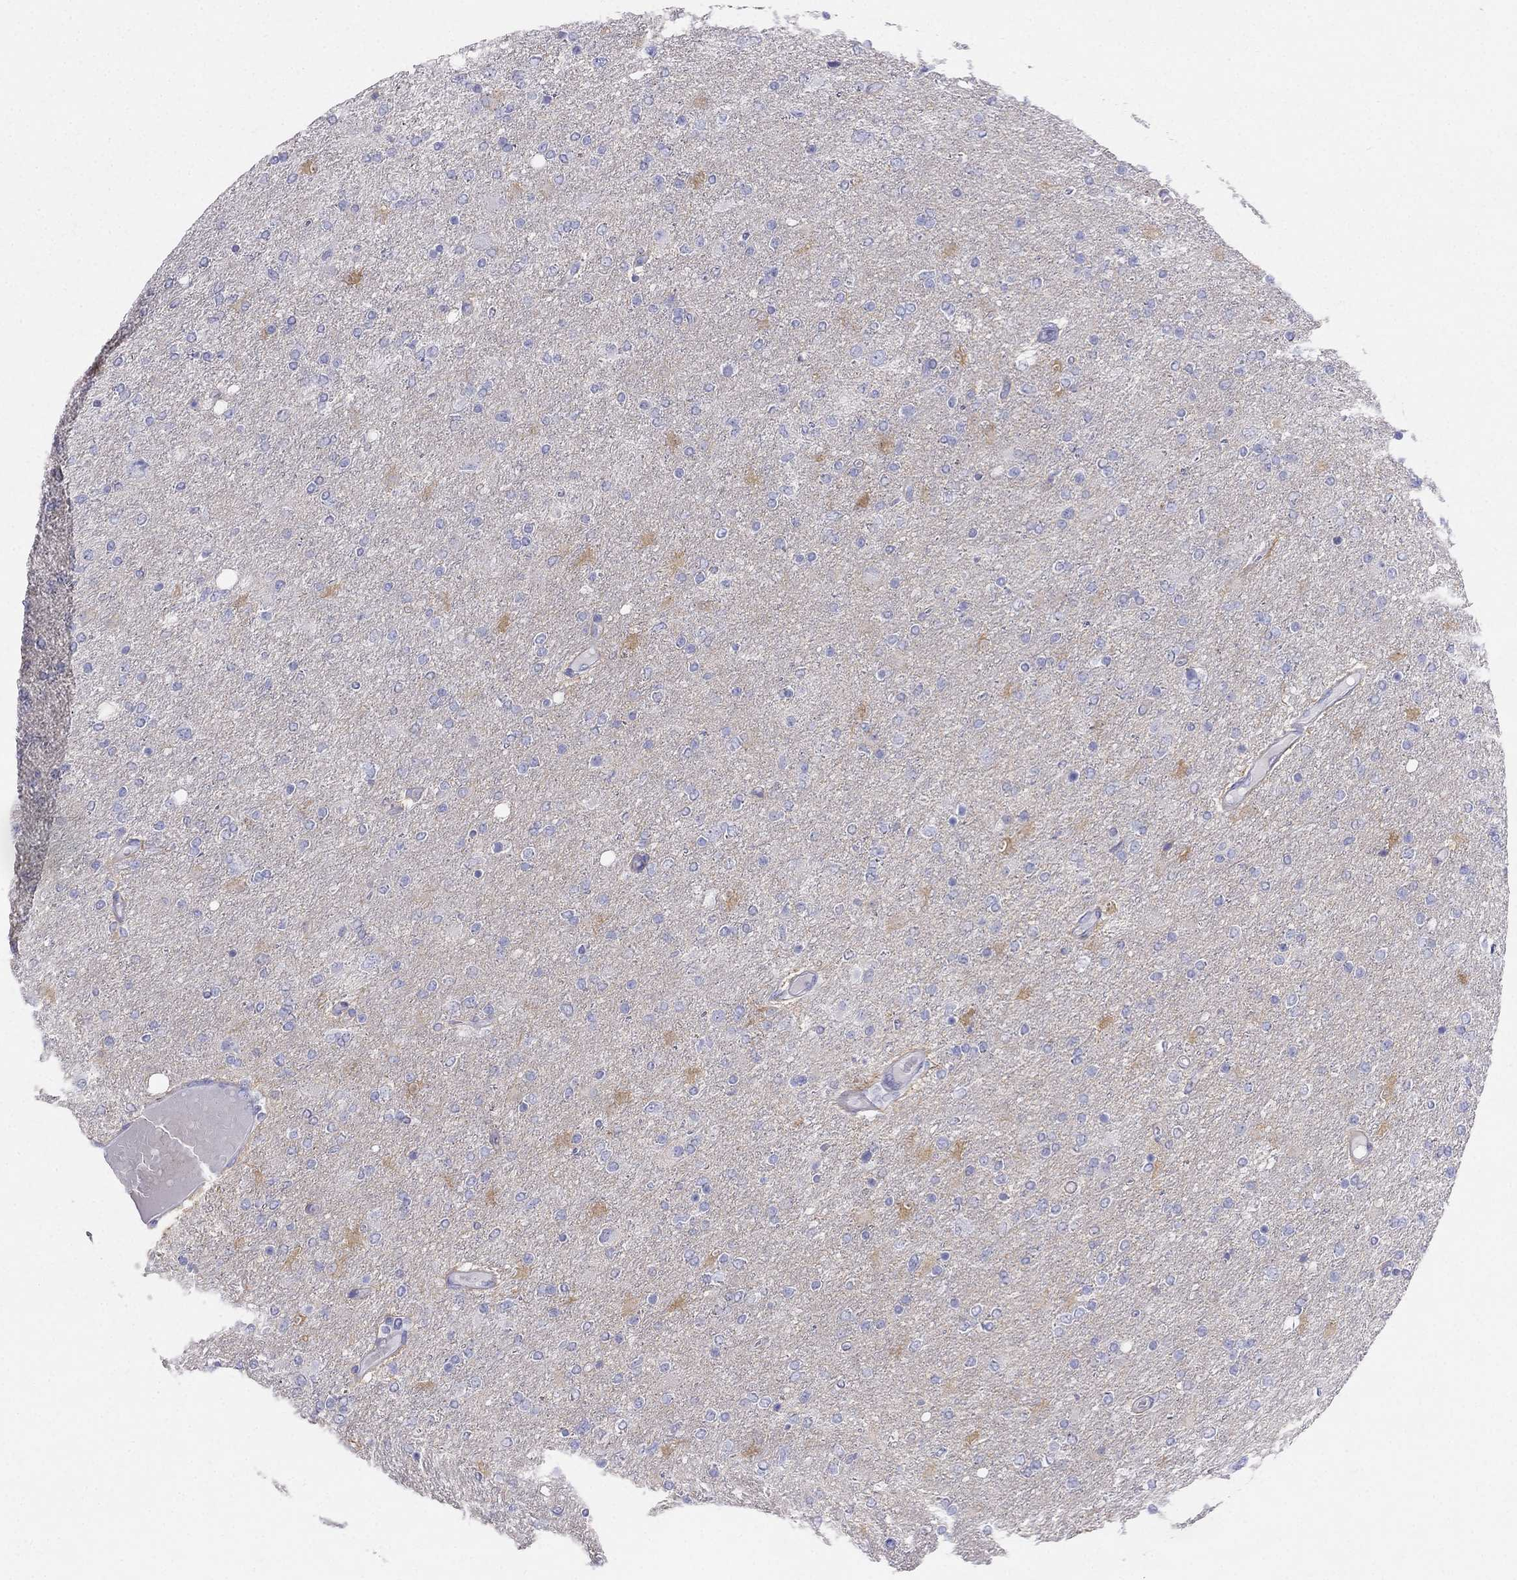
{"staining": {"intensity": "negative", "quantity": "none", "location": "none"}, "tissue": "glioma", "cell_type": "Tumor cells", "image_type": "cancer", "snomed": [{"axis": "morphology", "description": "Glioma, malignant, High grade"}, {"axis": "topography", "description": "Cerebral cortex"}], "caption": "An image of human high-grade glioma (malignant) is negative for staining in tumor cells.", "gene": "RFLNA", "patient": {"sex": "male", "age": 70}}